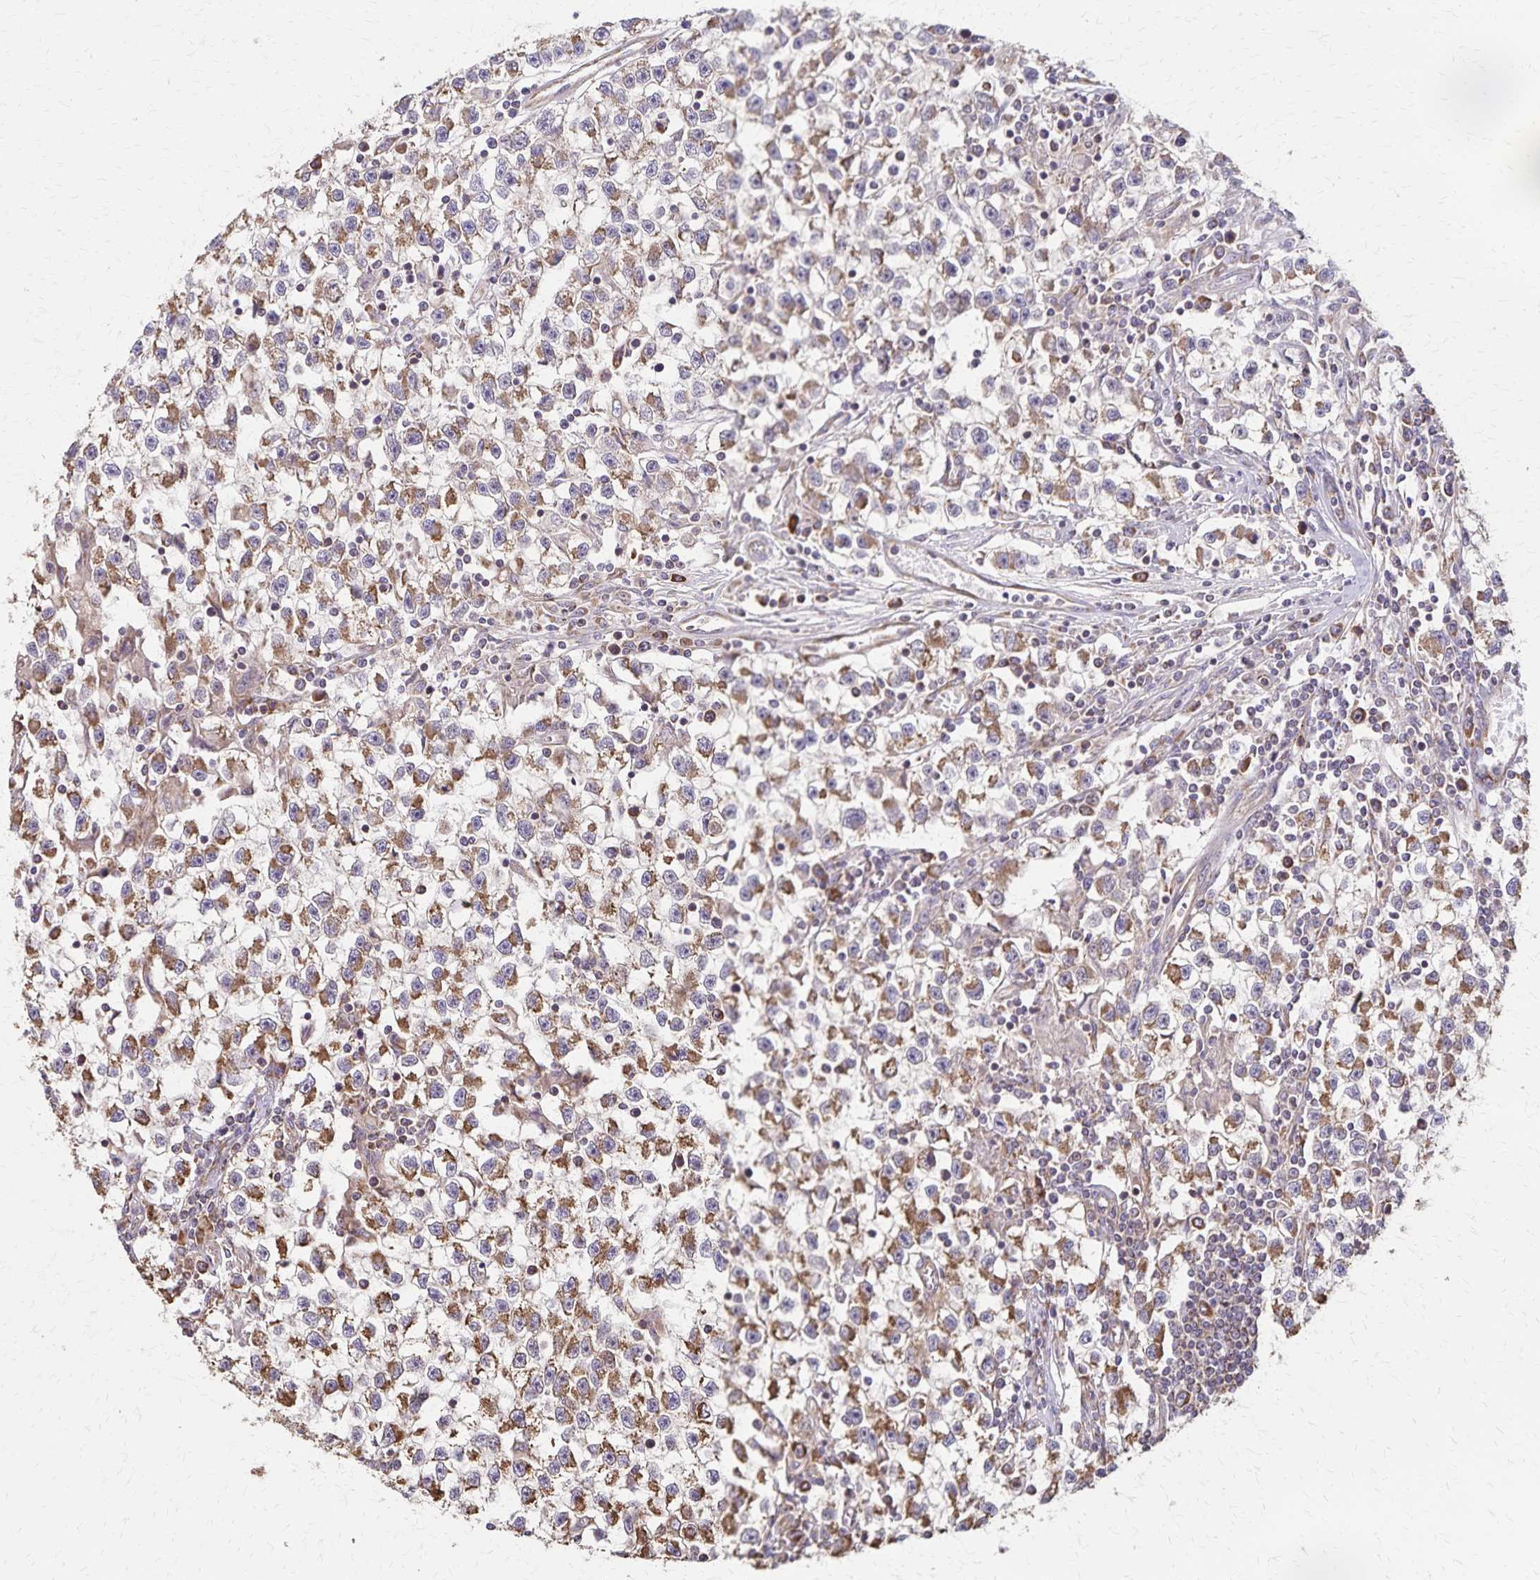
{"staining": {"intensity": "moderate", "quantity": ">75%", "location": "cytoplasmic/membranous"}, "tissue": "testis cancer", "cell_type": "Tumor cells", "image_type": "cancer", "snomed": [{"axis": "morphology", "description": "Seminoma, NOS"}, {"axis": "topography", "description": "Testis"}], "caption": "IHC photomicrograph of testis seminoma stained for a protein (brown), which displays medium levels of moderate cytoplasmic/membranous staining in approximately >75% of tumor cells.", "gene": "RNF10", "patient": {"sex": "male", "age": 31}}